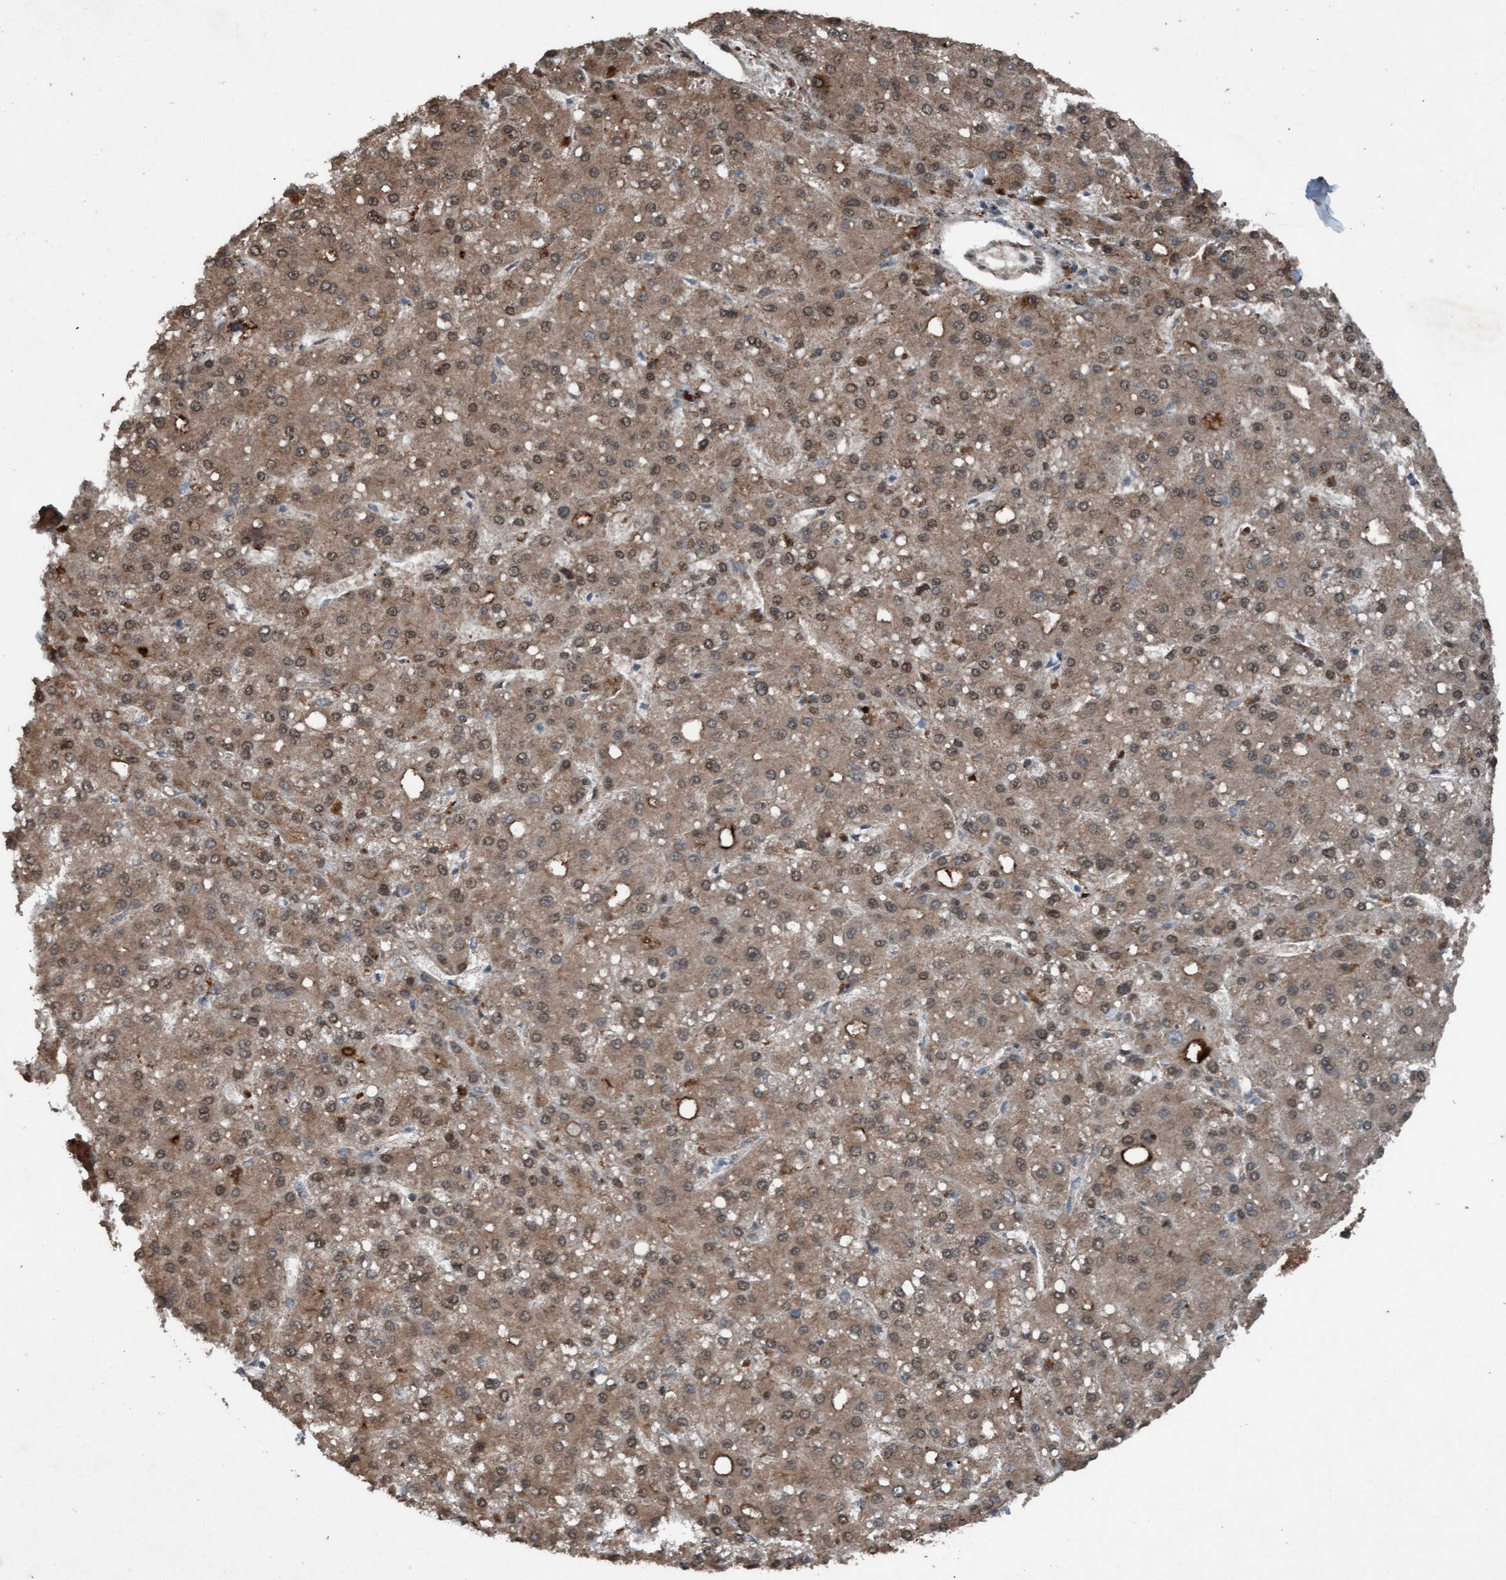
{"staining": {"intensity": "moderate", "quantity": ">75%", "location": "cytoplasmic/membranous,nuclear"}, "tissue": "liver cancer", "cell_type": "Tumor cells", "image_type": "cancer", "snomed": [{"axis": "morphology", "description": "Carcinoma, Hepatocellular, NOS"}, {"axis": "topography", "description": "Liver"}], "caption": "A micrograph of liver cancer (hepatocellular carcinoma) stained for a protein displays moderate cytoplasmic/membranous and nuclear brown staining in tumor cells. (DAB = brown stain, brightfield microscopy at high magnification).", "gene": "PLXNB2", "patient": {"sex": "male", "age": 67}}